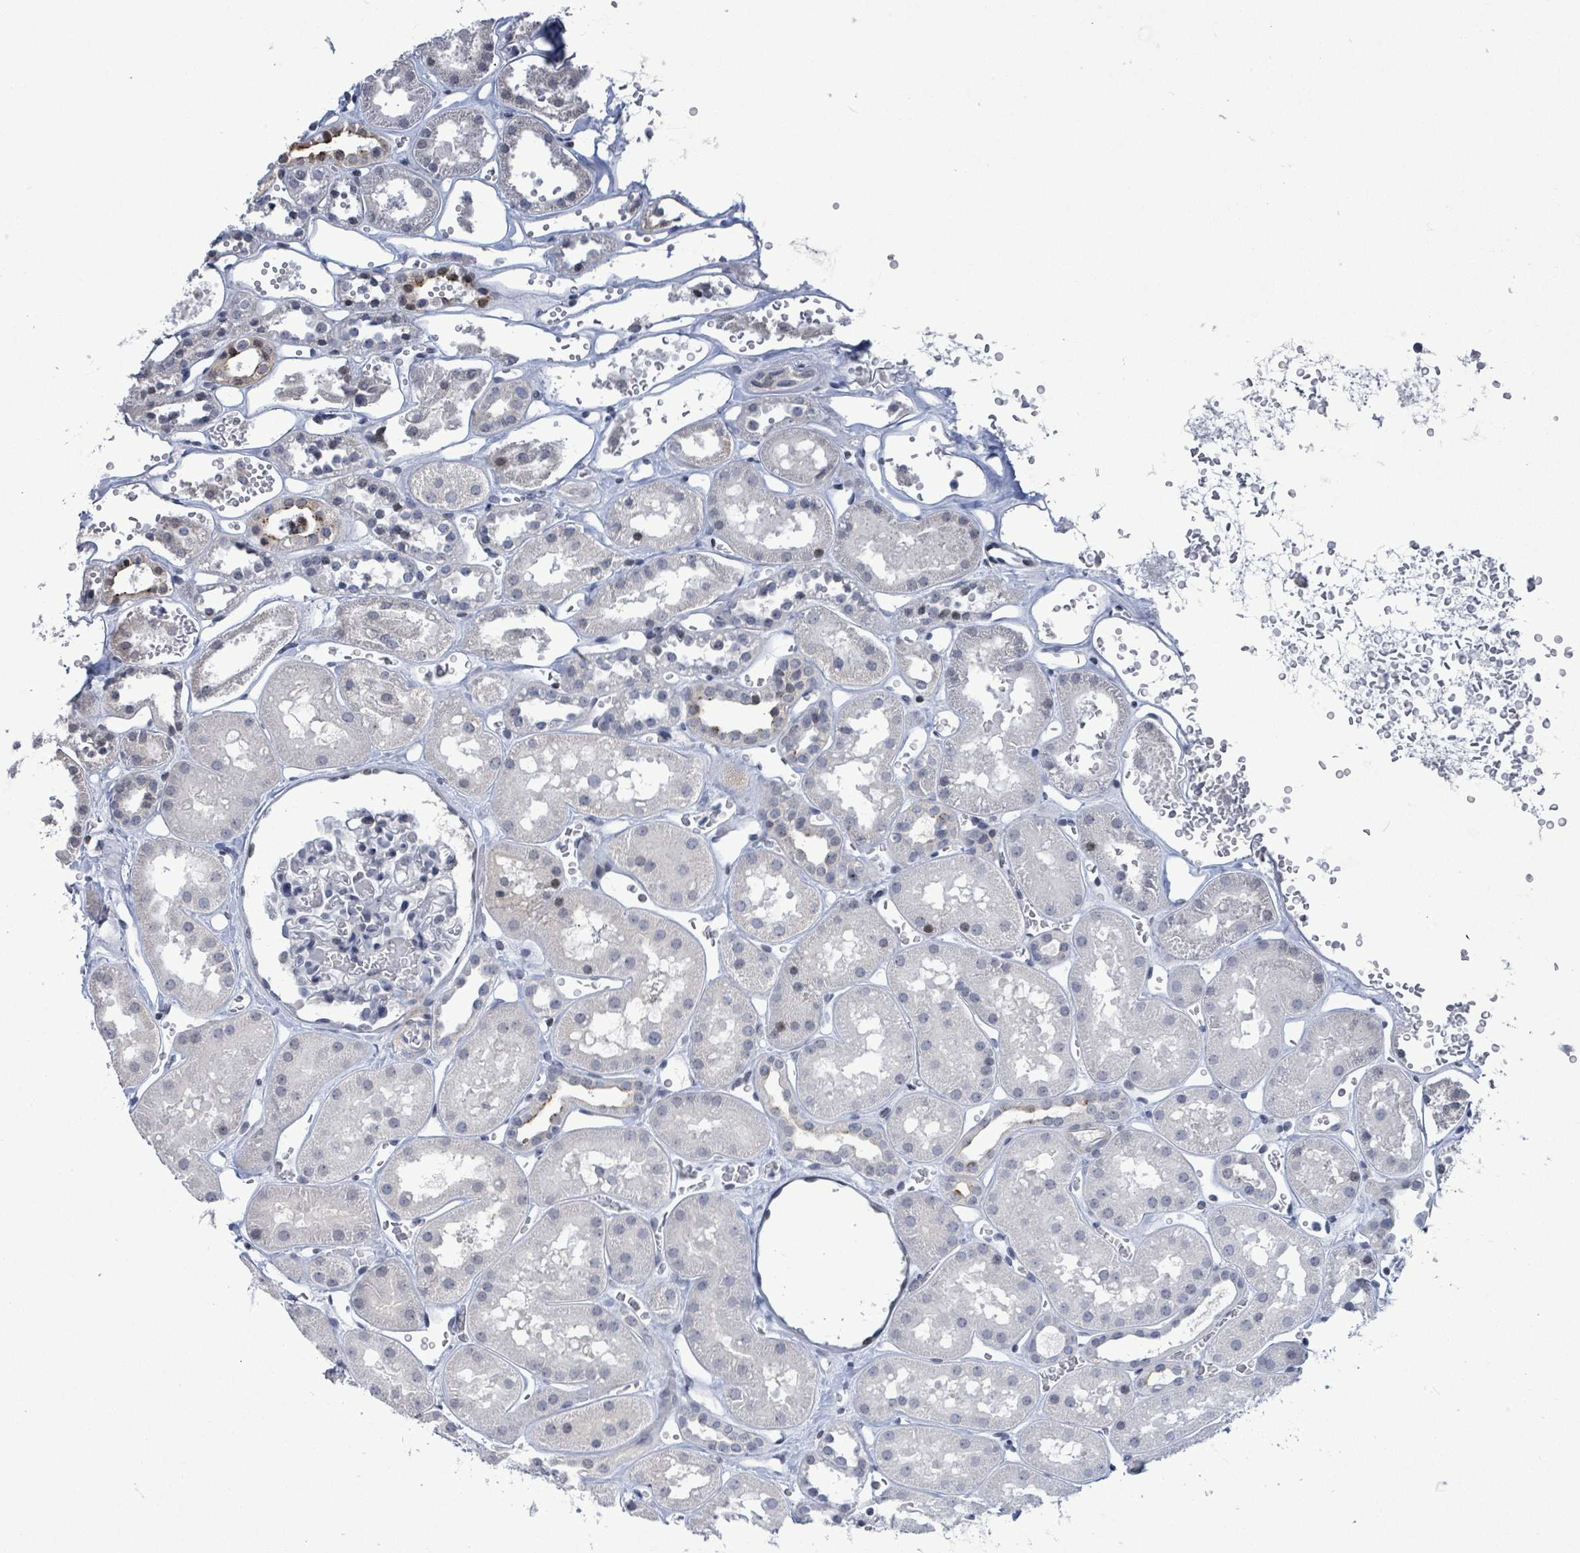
{"staining": {"intensity": "negative", "quantity": "none", "location": "none"}, "tissue": "kidney", "cell_type": "Cells in glomeruli", "image_type": "normal", "snomed": [{"axis": "morphology", "description": "Normal tissue, NOS"}, {"axis": "topography", "description": "Kidney"}], "caption": "DAB (3,3'-diaminobenzidine) immunohistochemical staining of normal kidney demonstrates no significant staining in cells in glomeruli. Brightfield microscopy of immunohistochemistry stained with DAB (3,3'-diaminobenzidine) (brown) and hematoxylin (blue), captured at high magnification.", "gene": "NTN3", "patient": {"sex": "female", "age": 41}}